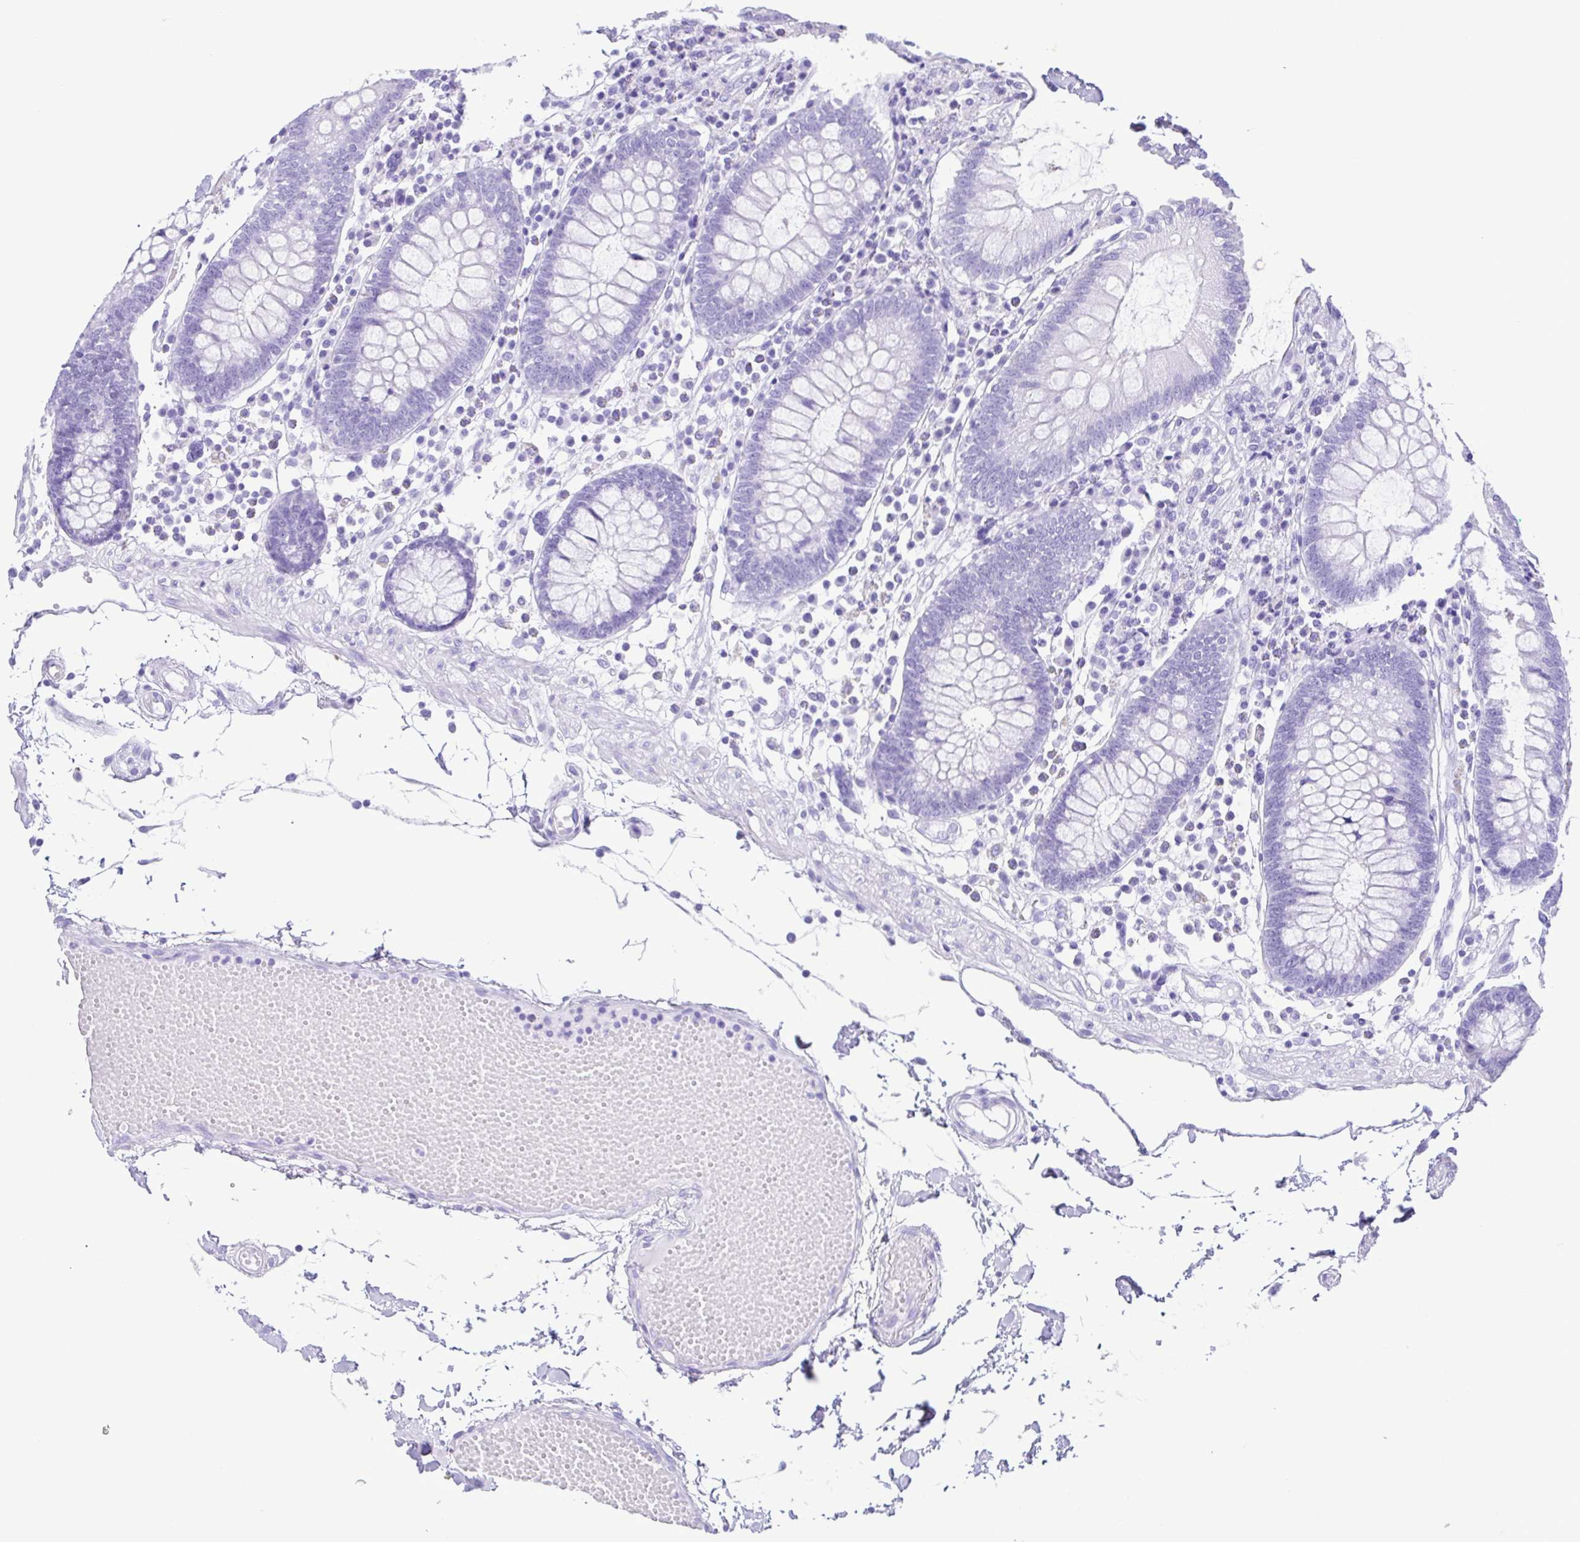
{"staining": {"intensity": "negative", "quantity": "none", "location": "none"}, "tissue": "colon", "cell_type": "Endothelial cells", "image_type": "normal", "snomed": [{"axis": "morphology", "description": "Normal tissue, NOS"}, {"axis": "morphology", "description": "Adenocarcinoma, NOS"}, {"axis": "topography", "description": "Colon"}], "caption": "DAB (3,3'-diaminobenzidine) immunohistochemical staining of normal colon reveals no significant positivity in endothelial cells.", "gene": "ERP27", "patient": {"sex": "male", "age": 83}}